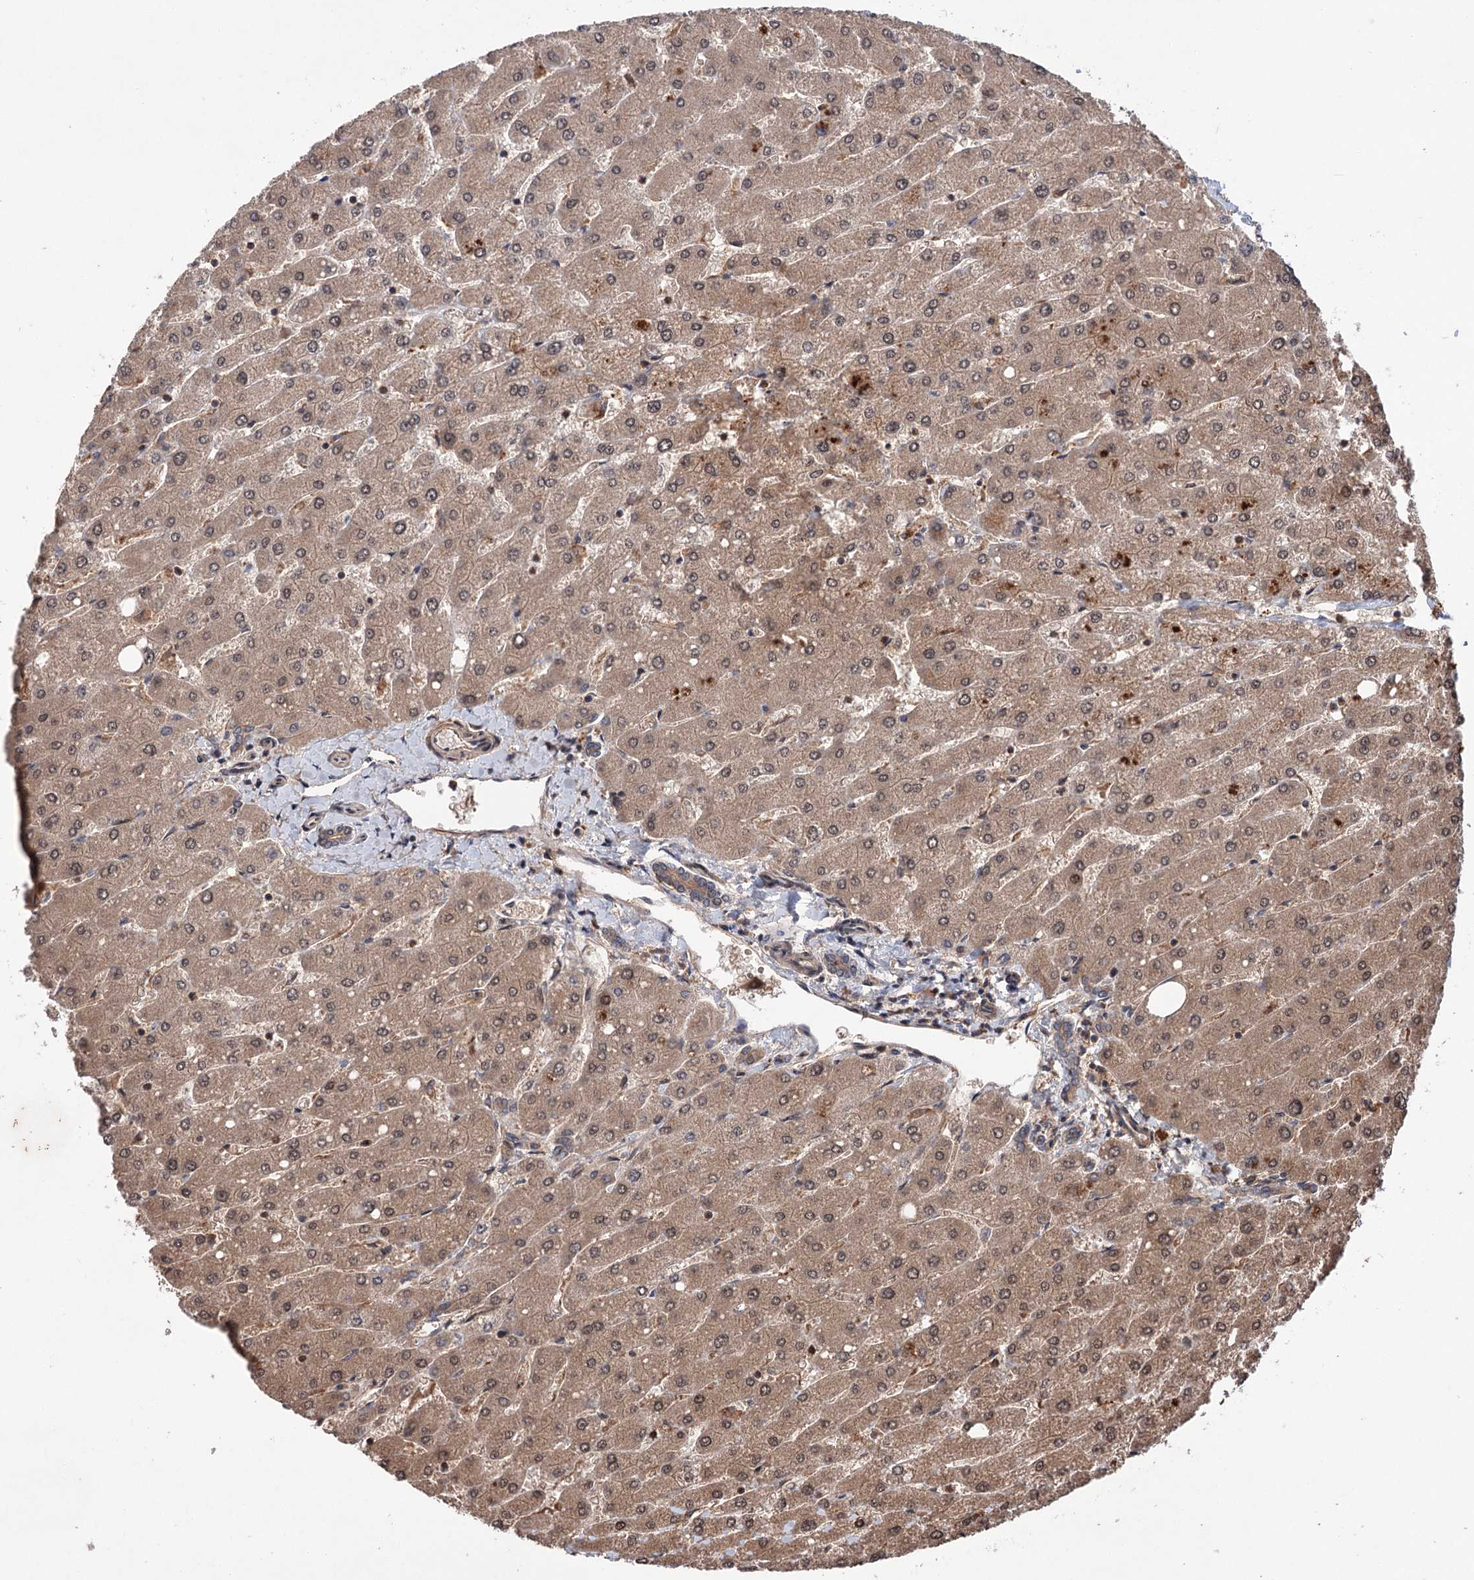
{"staining": {"intensity": "moderate", "quantity": ">75%", "location": "cytoplasmic/membranous"}, "tissue": "liver", "cell_type": "Cholangiocytes", "image_type": "normal", "snomed": [{"axis": "morphology", "description": "Normal tissue, NOS"}, {"axis": "topography", "description": "Liver"}], "caption": "About >75% of cholangiocytes in benign liver reveal moderate cytoplasmic/membranous protein staining as visualized by brown immunohistochemical staining.", "gene": "ADK", "patient": {"sex": "male", "age": 55}}